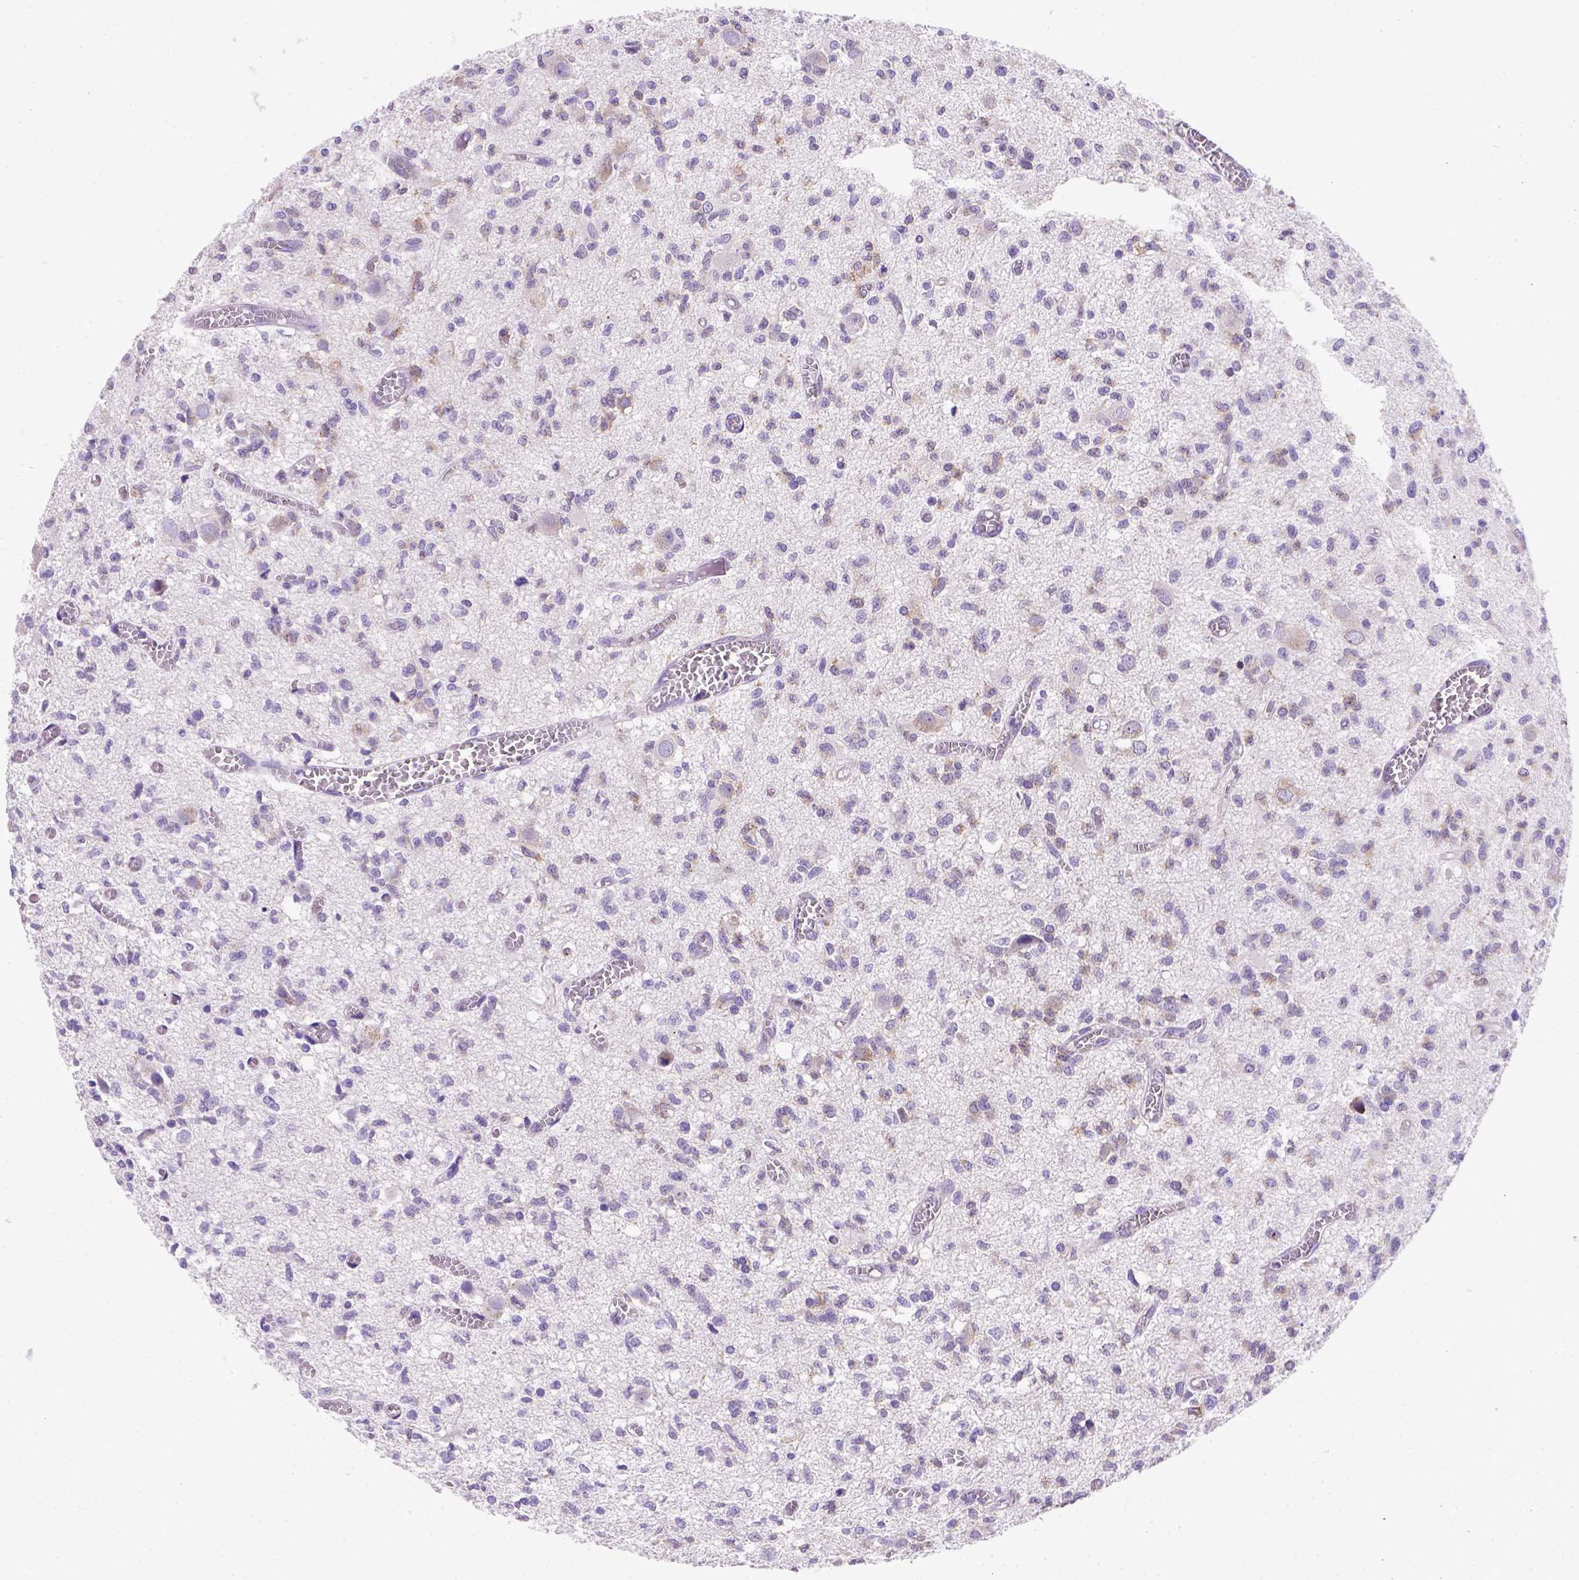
{"staining": {"intensity": "weak", "quantity": "25%-75%", "location": "cytoplasmic/membranous"}, "tissue": "glioma", "cell_type": "Tumor cells", "image_type": "cancer", "snomed": [{"axis": "morphology", "description": "Glioma, malignant, Low grade"}, {"axis": "topography", "description": "Brain"}], "caption": "Immunohistochemical staining of human glioma exhibits low levels of weak cytoplasmic/membranous protein staining in approximately 25%-75% of tumor cells.", "gene": "FOXI1", "patient": {"sex": "male", "age": 64}}